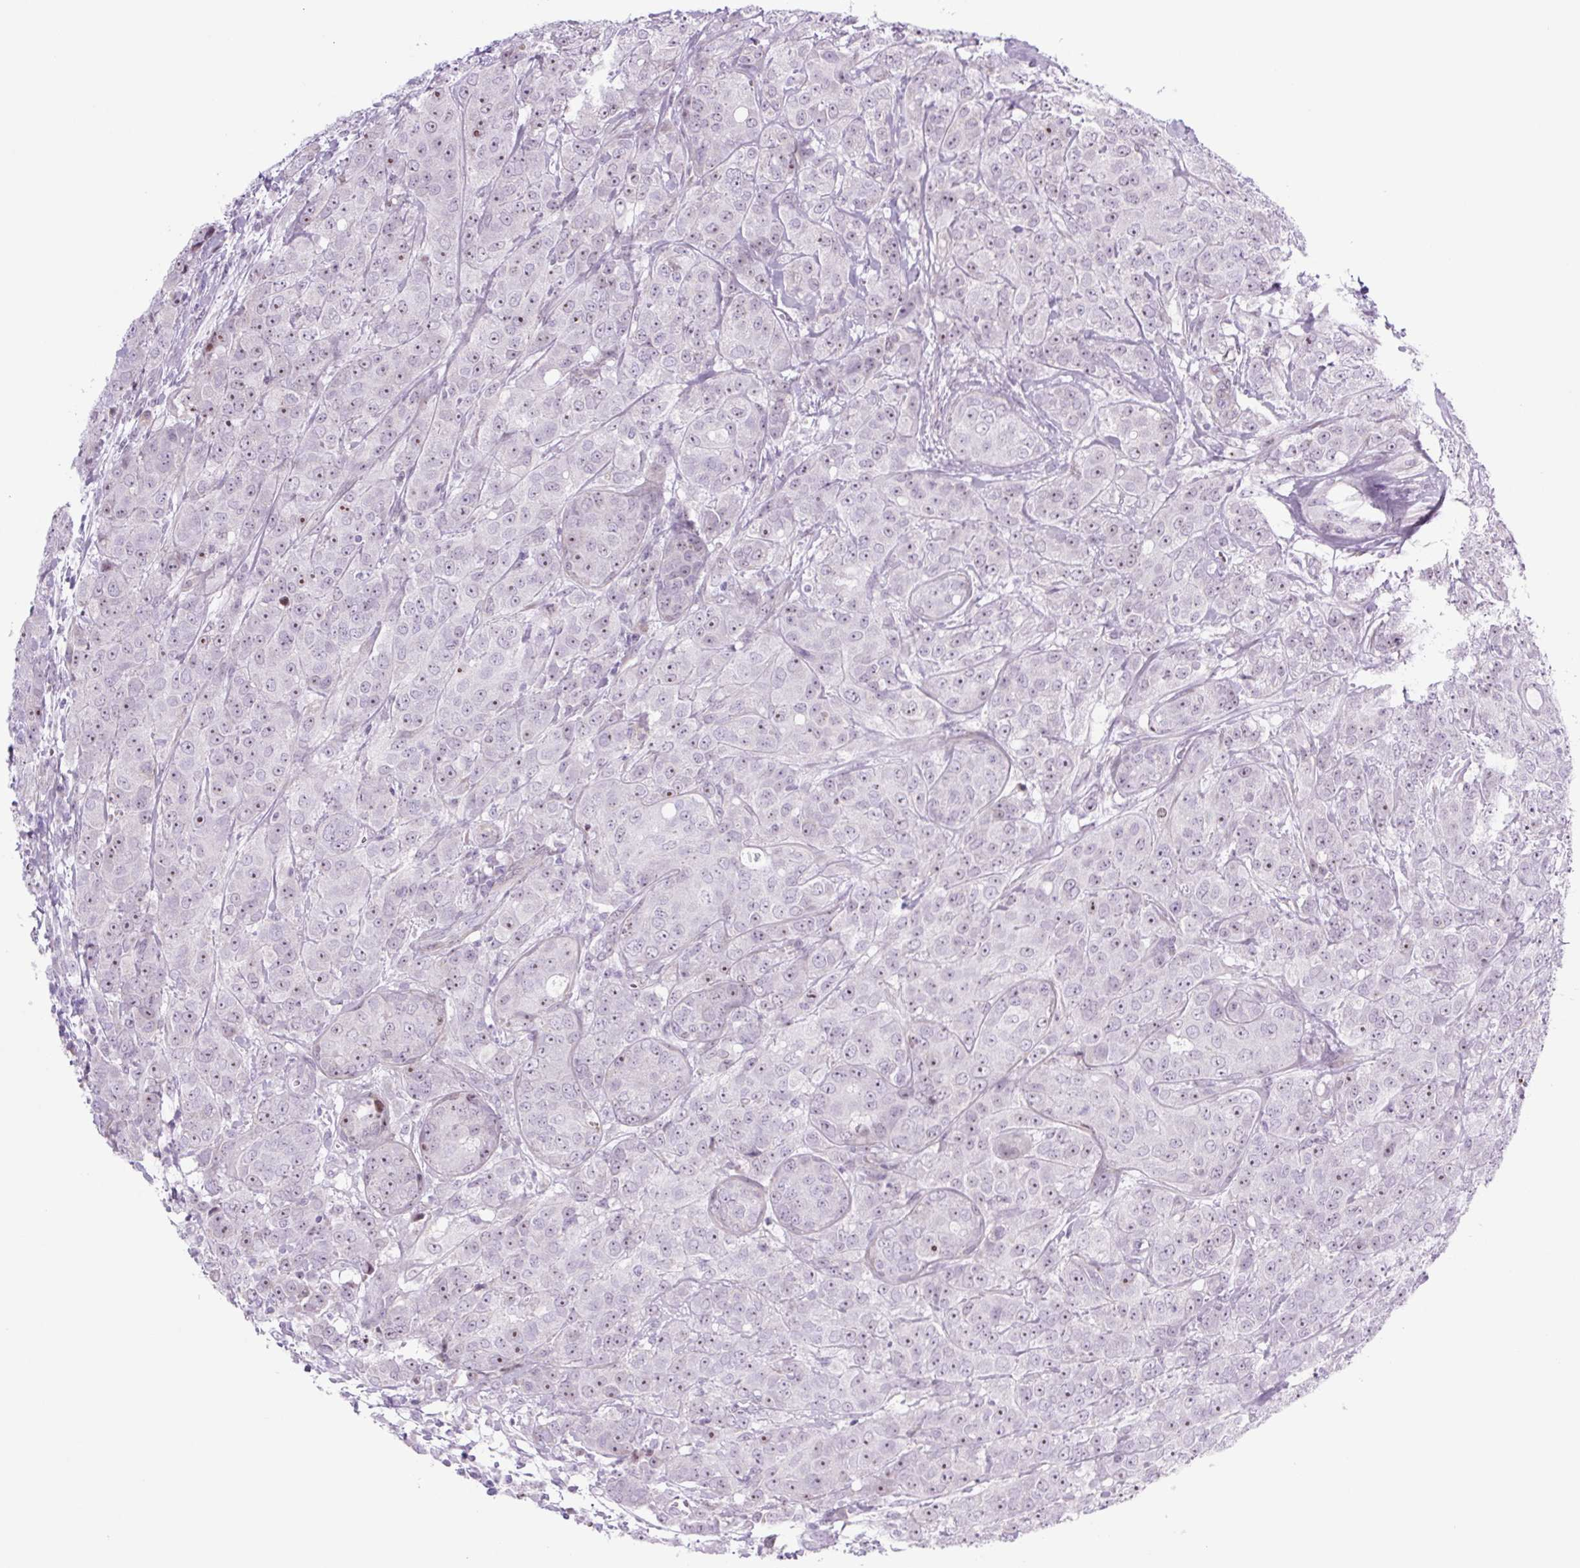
{"staining": {"intensity": "moderate", "quantity": "25%-75%", "location": "nuclear"}, "tissue": "breast cancer", "cell_type": "Tumor cells", "image_type": "cancer", "snomed": [{"axis": "morphology", "description": "Duct carcinoma"}, {"axis": "topography", "description": "Breast"}], "caption": "Breast cancer stained with immunohistochemistry (IHC) demonstrates moderate nuclear positivity in approximately 25%-75% of tumor cells.", "gene": "RRS1", "patient": {"sex": "female", "age": 43}}